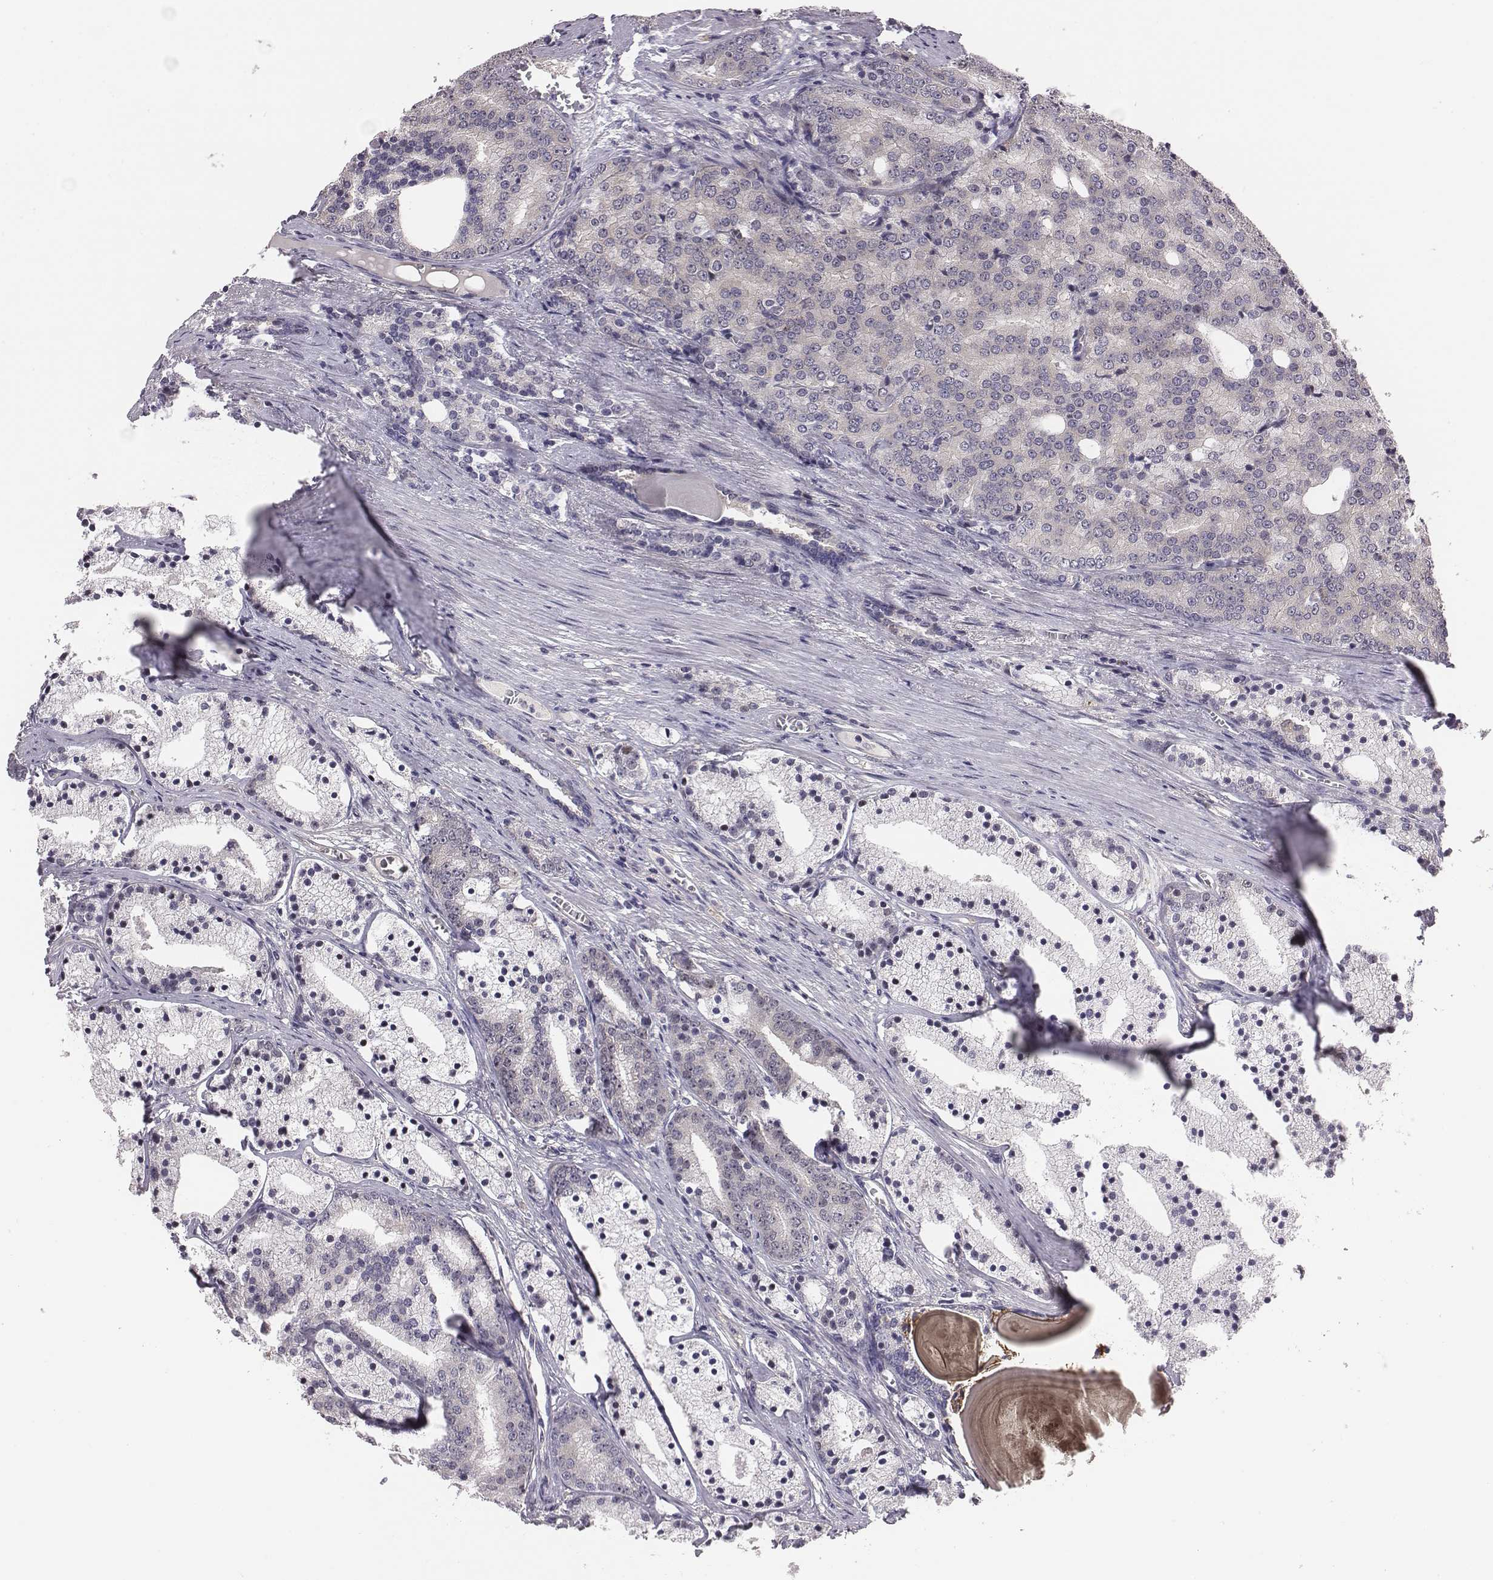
{"staining": {"intensity": "negative", "quantity": "none", "location": "none"}, "tissue": "prostate cancer", "cell_type": "Tumor cells", "image_type": "cancer", "snomed": [{"axis": "morphology", "description": "Adenocarcinoma, NOS"}, {"axis": "topography", "description": "Prostate"}], "caption": "Prostate cancer was stained to show a protein in brown. There is no significant positivity in tumor cells.", "gene": "SMURF2", "patient": {"sex": "male", "age": 69}}